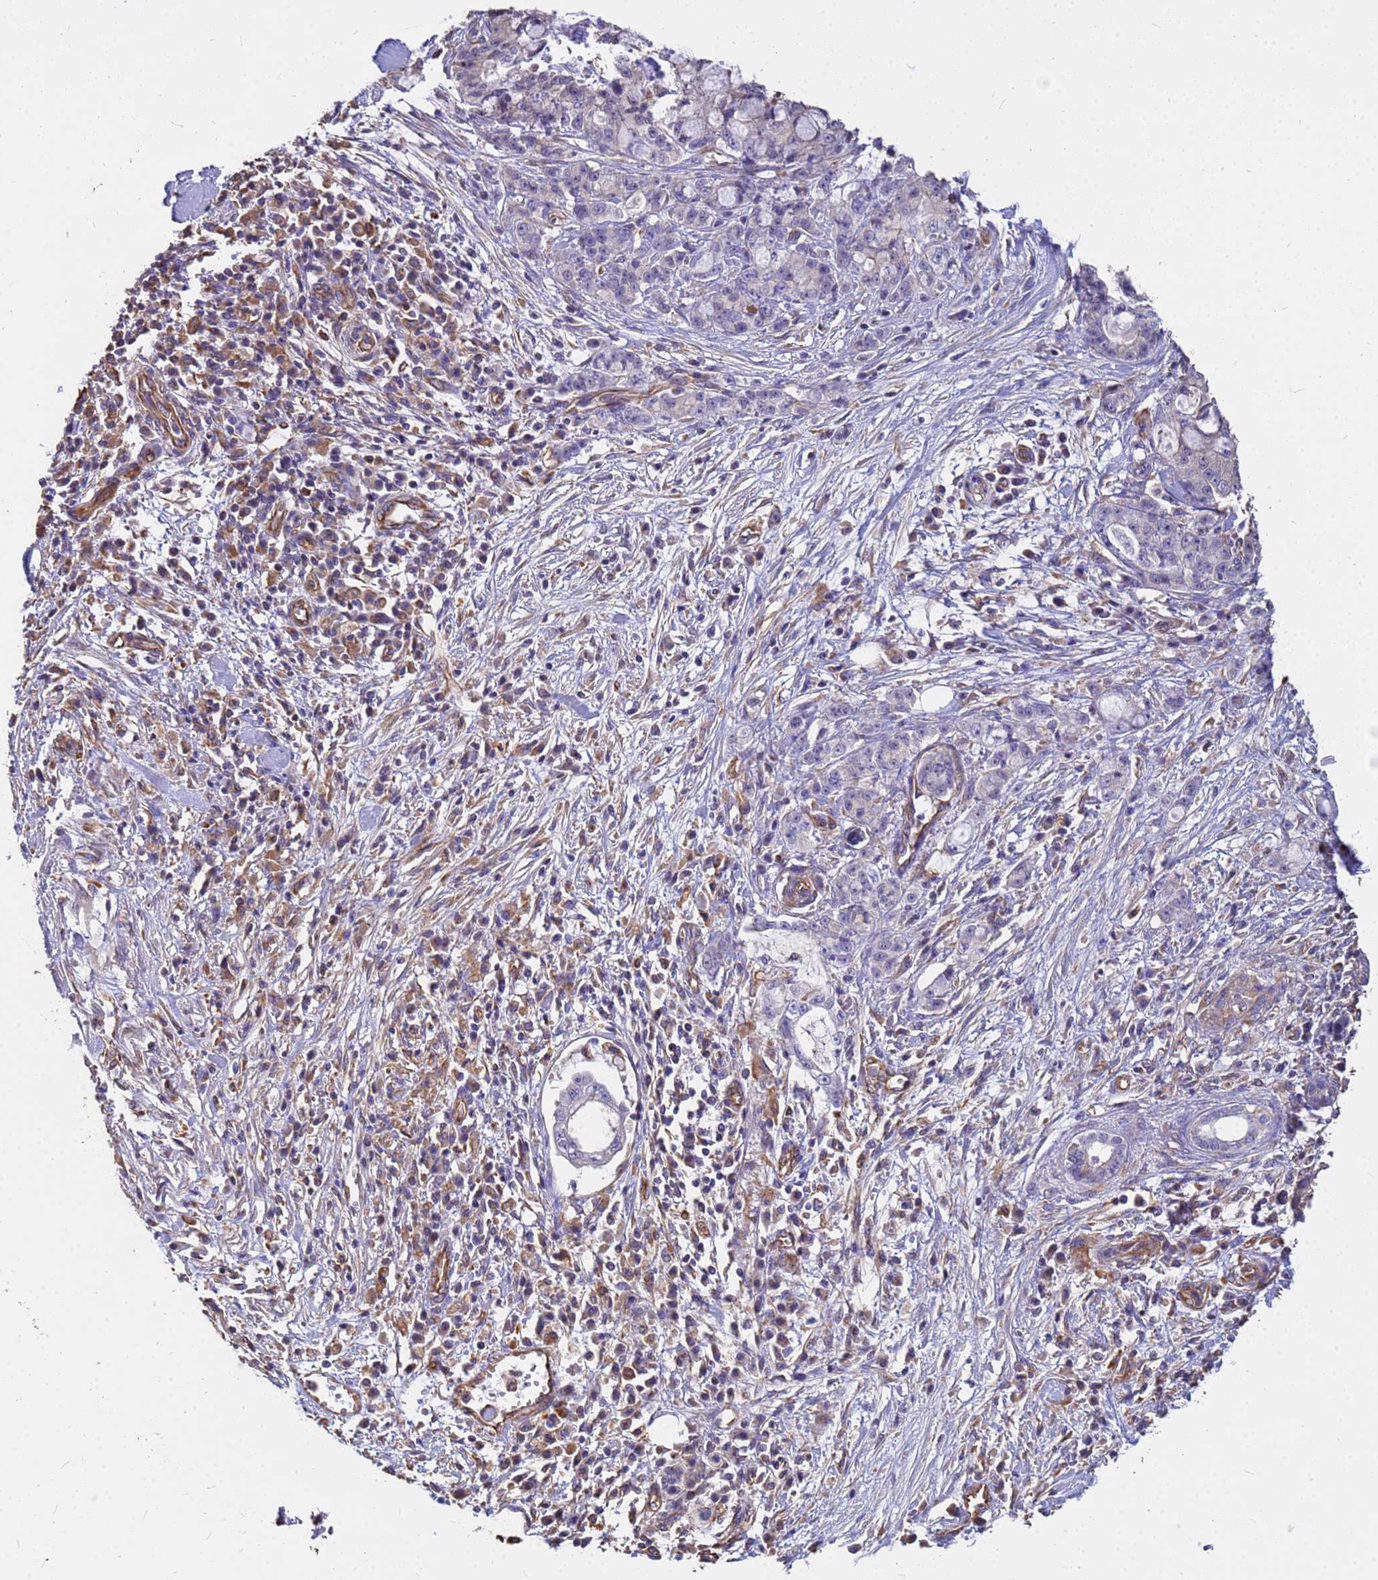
{"staining": {"intensity": "negative", "quantity": "none", "location": "none"}, "tissue": "pancreatic cancer", "cell_type": "Tumor cells", "image_type": "cancer", "snomed": [{"axis": "morphology", "description": "Adenocarcinoma, NOS"}, {"axis": "topography", "description": "Pancreas"}], "caption": "A photomicrograph of human adenocarcinoma (pancreatic) is negative for staining in tumor cells.", "gene": "TCEAL3", "patient": {"sex": "female", "age": 73}}